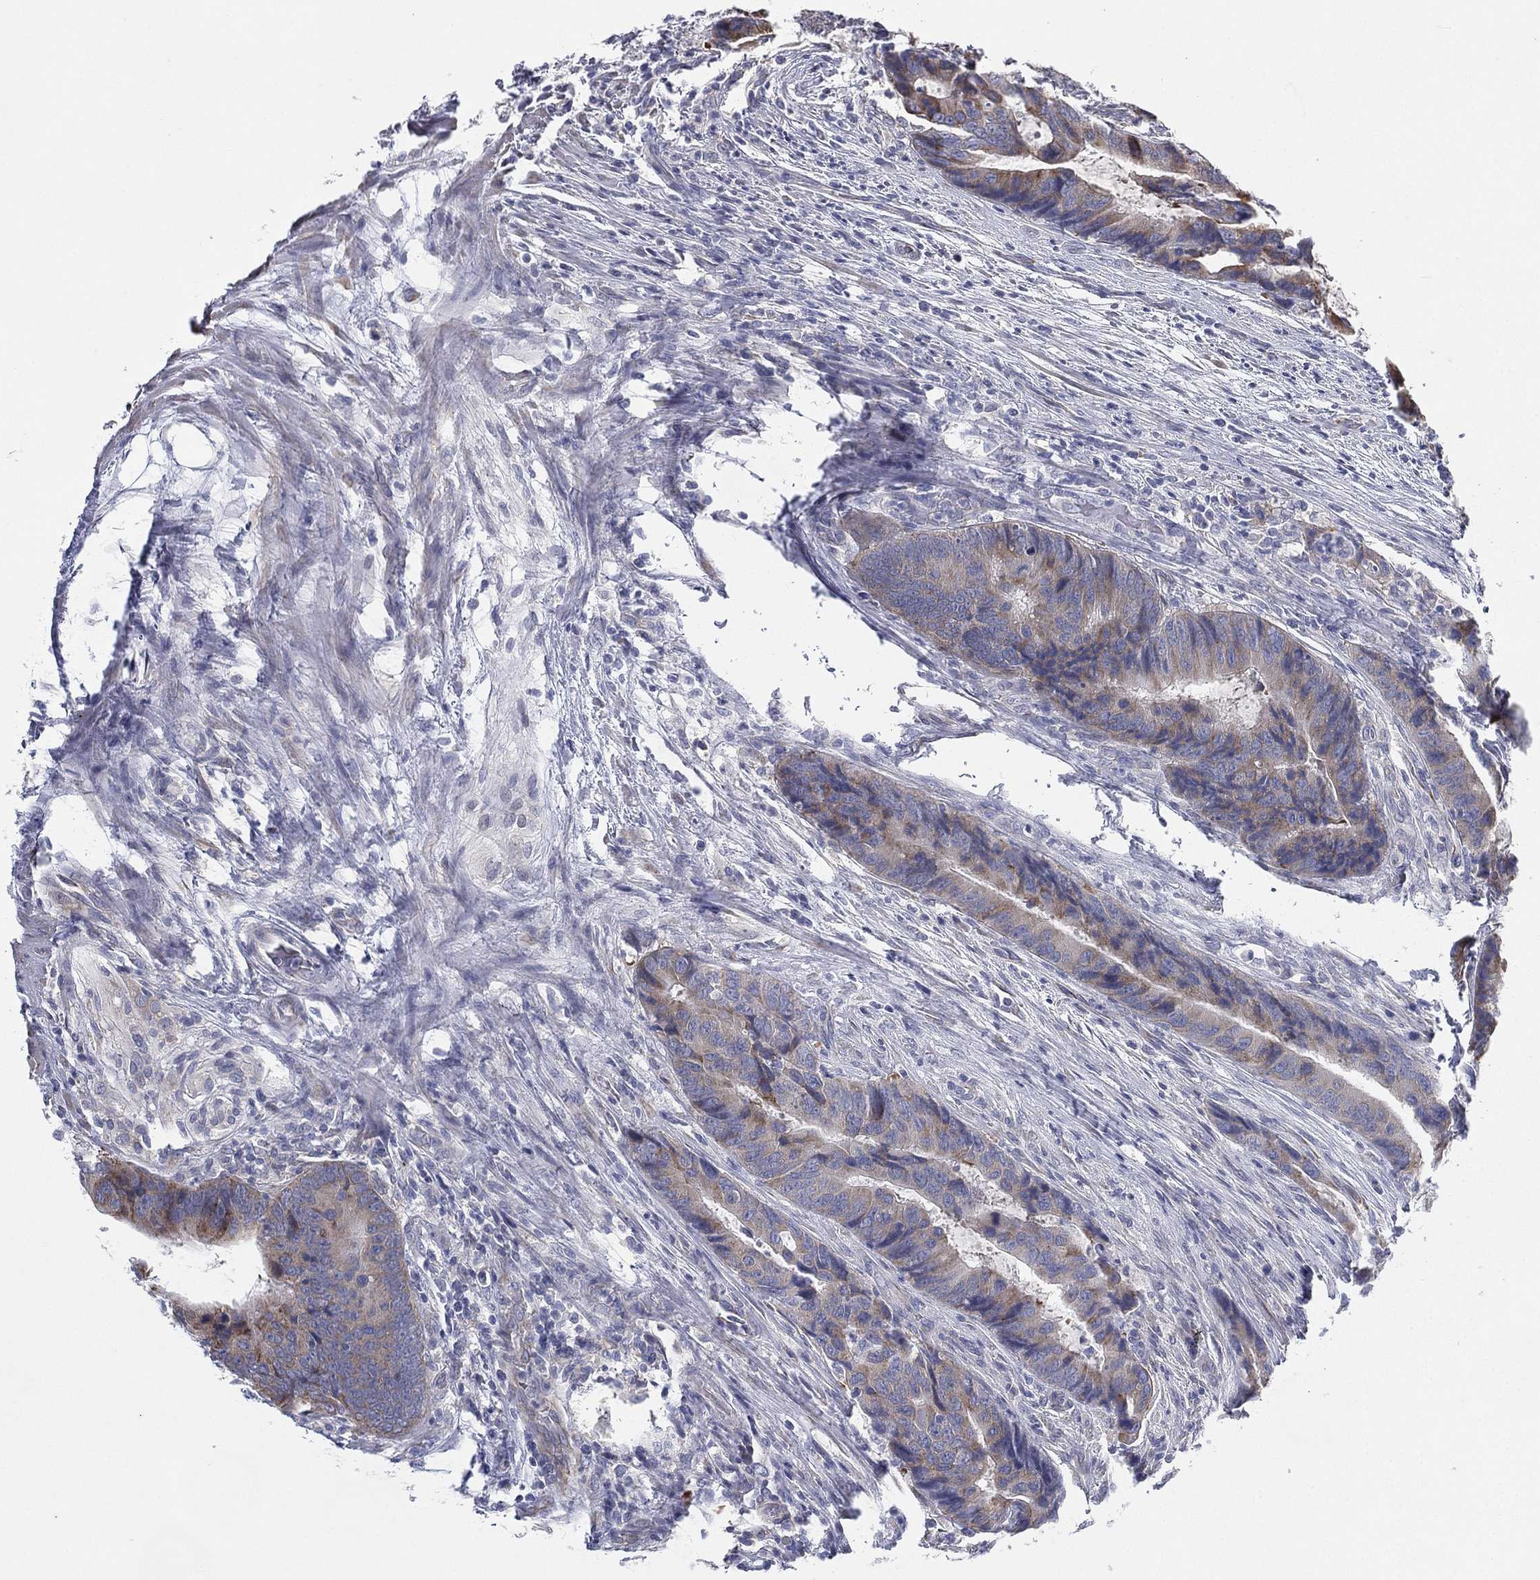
{"staining": {"intensity": "weak", "quantity": "<25%", "location": "cytoplasmic/membranous"}, "tissue": "colorectal cancer", "cell_type": "Tumor cells", "image_type": "cancer", "snomed": [{"axis": "morphology", "description": "Adenocarcinoma, NOS"}, {"axis": "topography", "description": "Colon"}], "caption": "A micrograph of adenocarcinoma (colorectal) stained for a protein reveals no brown staining in tumor cells.", "gene": "HEATR4", "patient": {"sex": "female", "age": 56}}